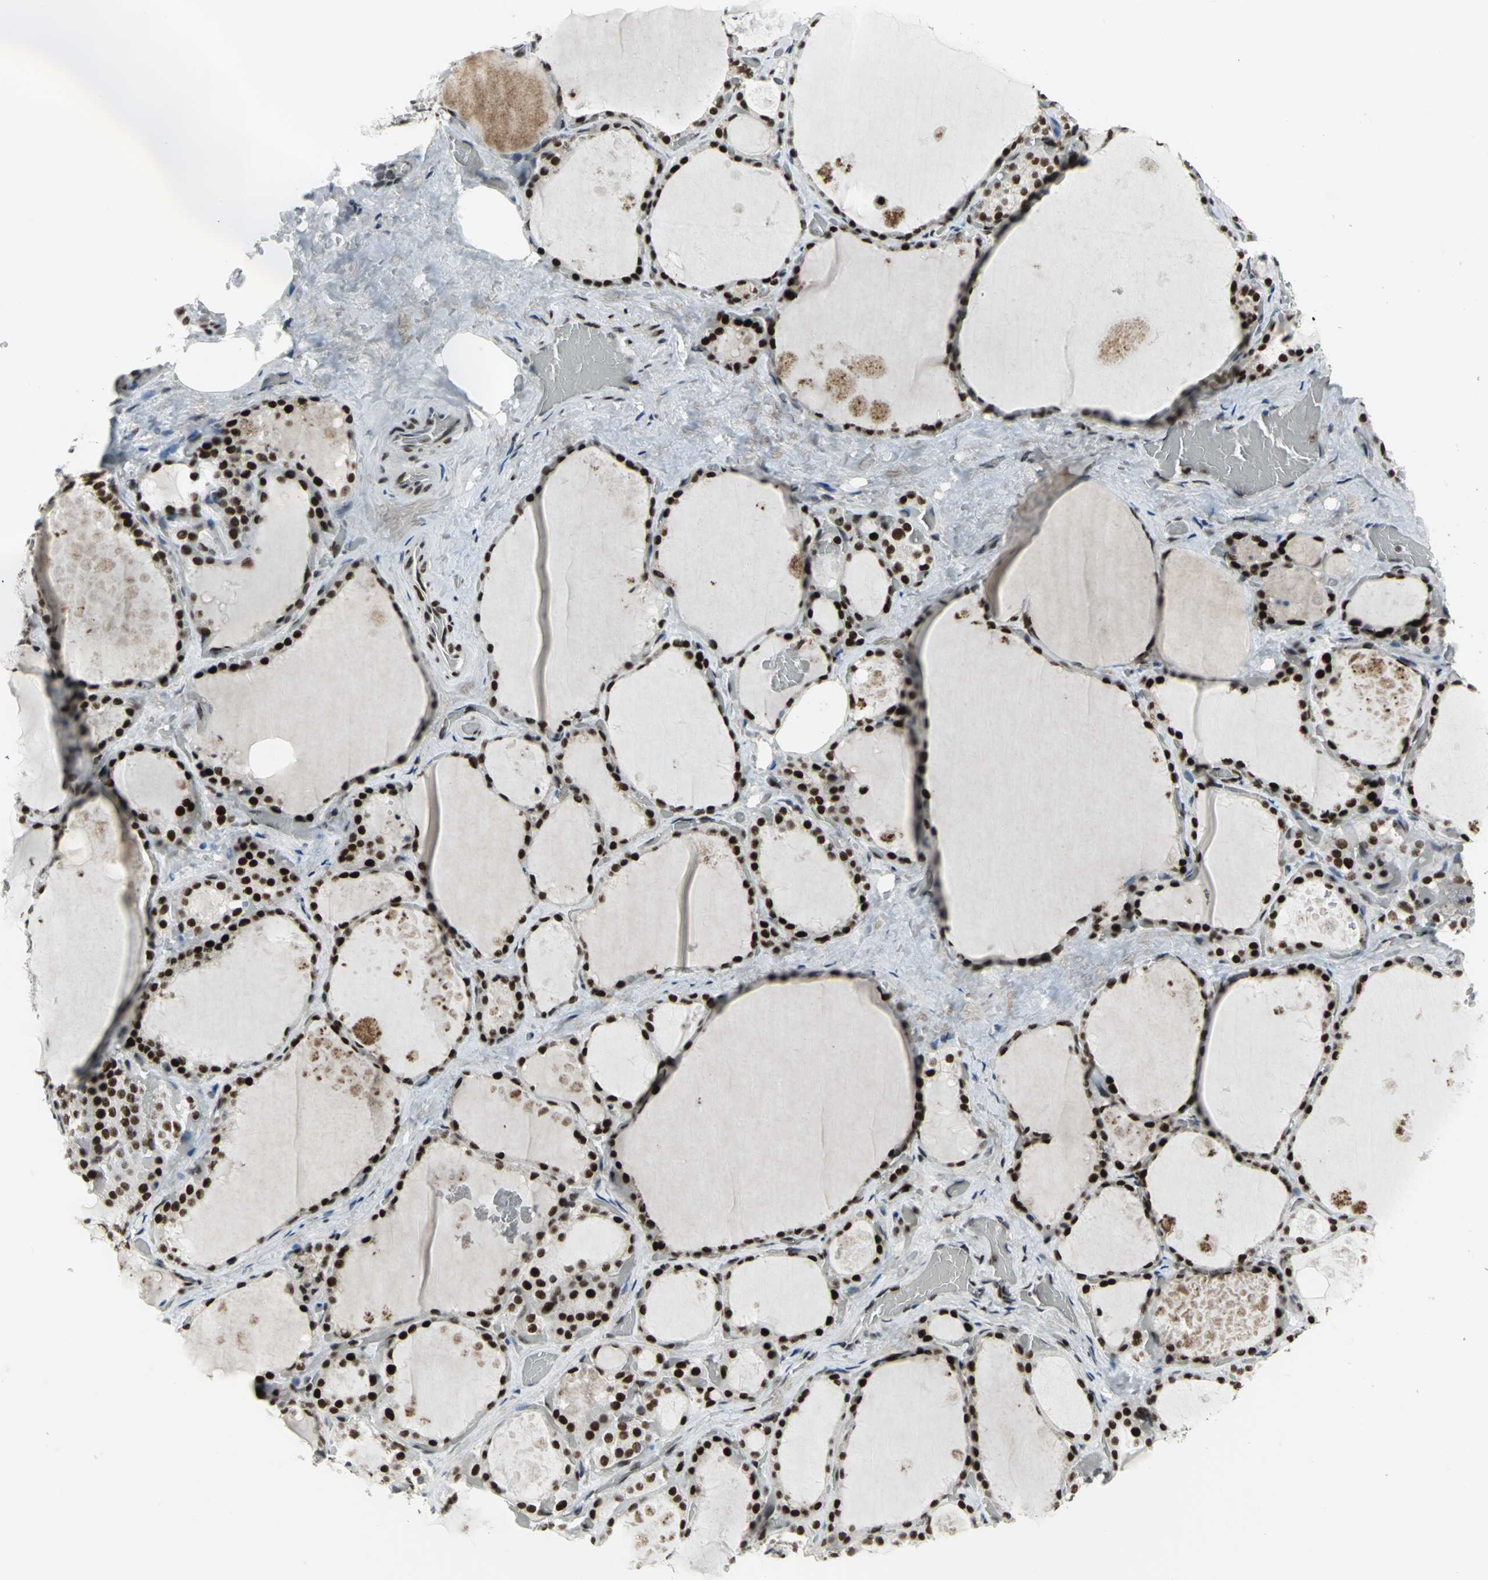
{"staining": {"intensity": "strong", "quantity": ">75%", "location": "nuclear"}, "tissue": "thyroid gland", "cell_type": "Glandular cells", "image_type": "normal", "snomed": [{"axis": "morphology", "description": "Normal tissue, NOS"}, {"axis": "topography", "description": "Thyroid gland"}], "caption": "Immunohistochemistry (IHC) of normal thyroid gland displays high levels of strong nuclear staining in about >75% of glandular cells.", "gene": "SMARCA4", "patient": {"sex": "male", "age": 61}}